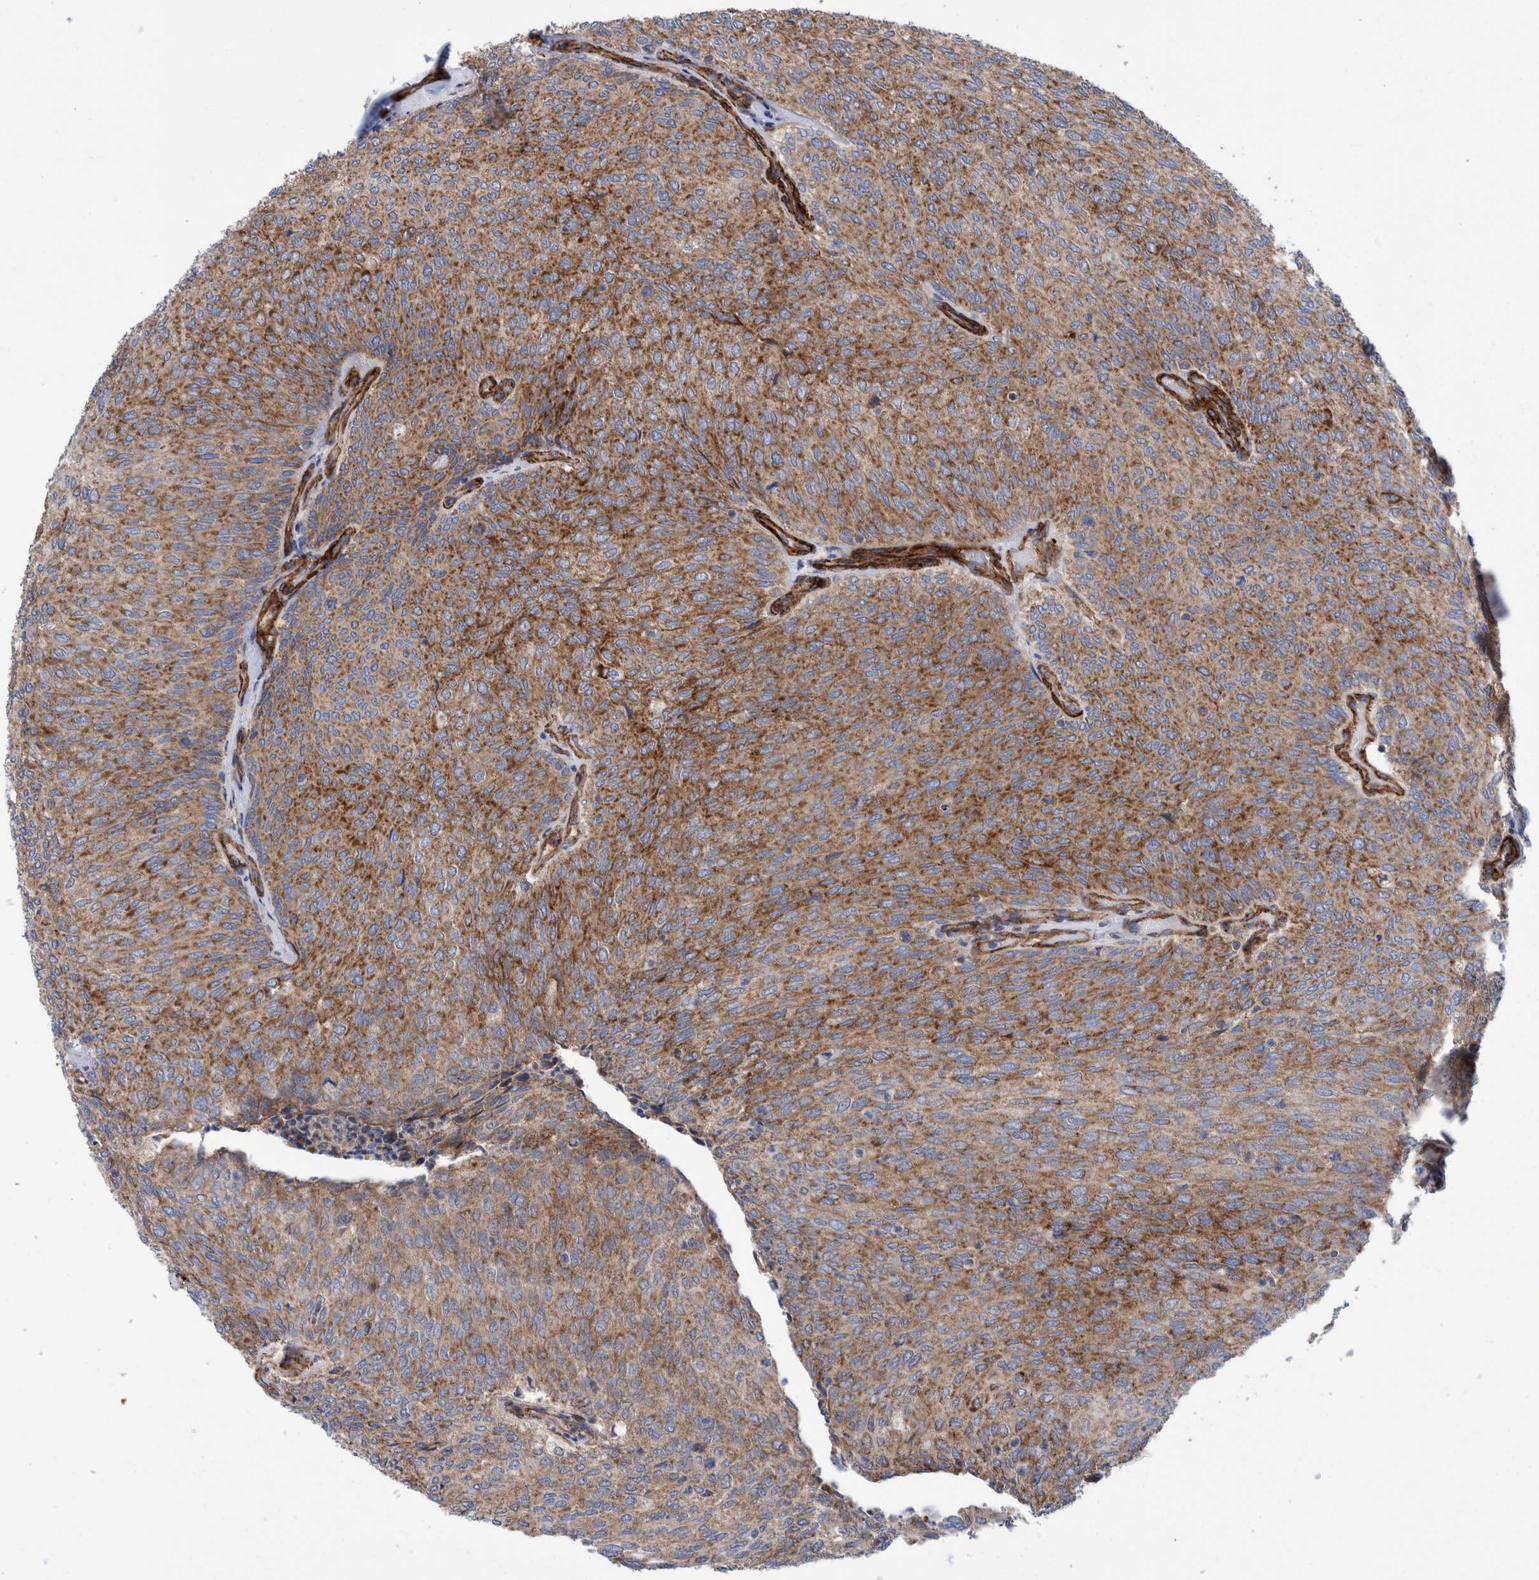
{"staining": {"intensity": "strong", "quantity": "25%-75%", "location": "cytoplasmic/membranous"}, "tissue": "urothelial cancer", "cell_type": "Tumor cells", "image_type": "cancer", "snomed": [{"axis": "morphology", "description": "Urothelial carcinoma, Low grade"}, {"axis": "topography", "description": "Urinary bladder"}], "caption": "Immunohistochemical staining of low-grade urothelial carcinoma demonstrates high levels of strong cytoplasmic/membranous staining in approximately 25%-75% of tumor cells.", "gene": "SLC25A10", "patient": {"sex": "female", "age": 79}}